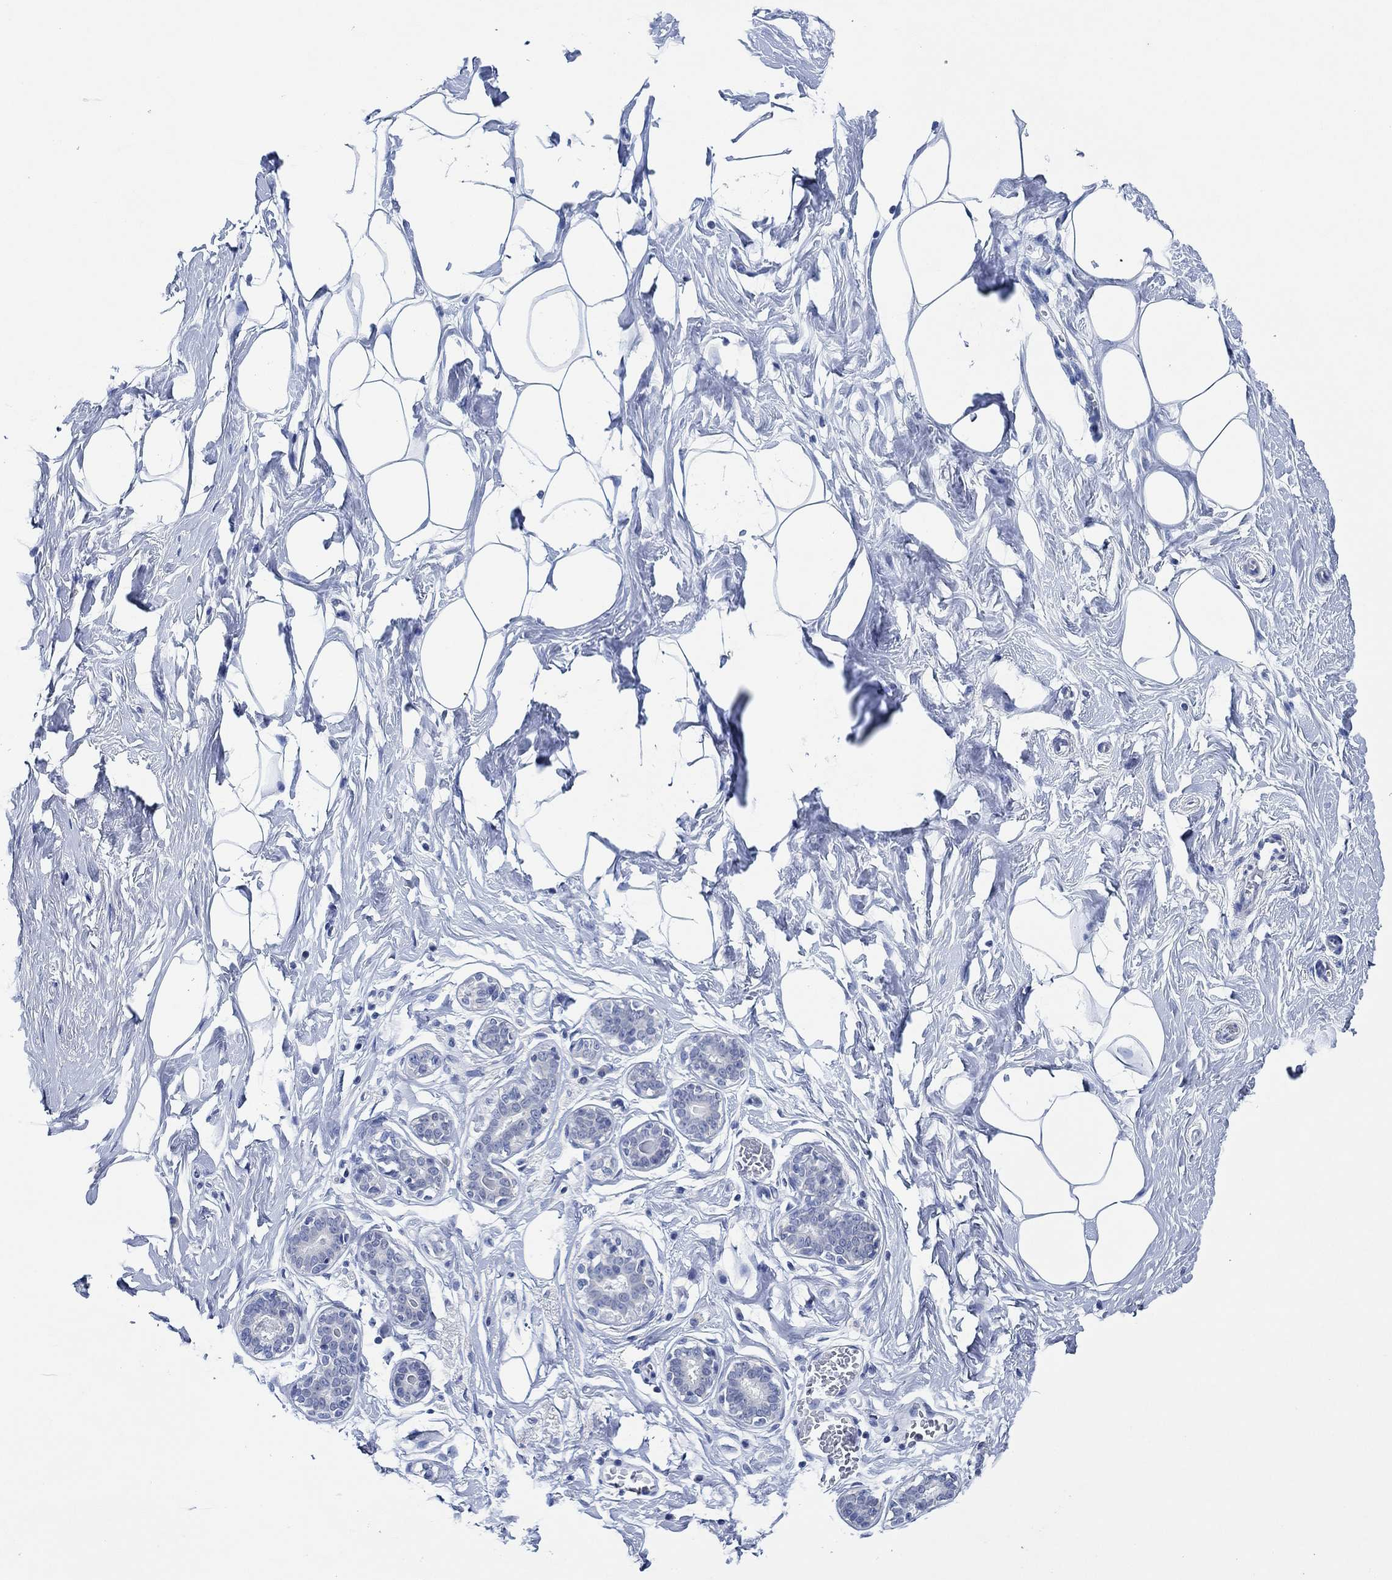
{"staining": {"intensity": "negative", "quantity": "none", "location": "none"}, "tissue": "breast", "cell_type": "Adipocytes", "image_type": "normal", "snomed": [{"axis": "morphology", "description": "Normal tissue, NOS"}, {"axis": "morphology", "description": "Lobular carcinoma, in situ"}, {"axis": "topography", "description": "Breast"}], "caption": "A high-resolution photomicrograph shows immunohistochemistry (IHC) staining of benign breast, which shows no significant positivity in adipocytes.", "gene": "ZNF671", "patient": {"sex": "female", "age": 35}}